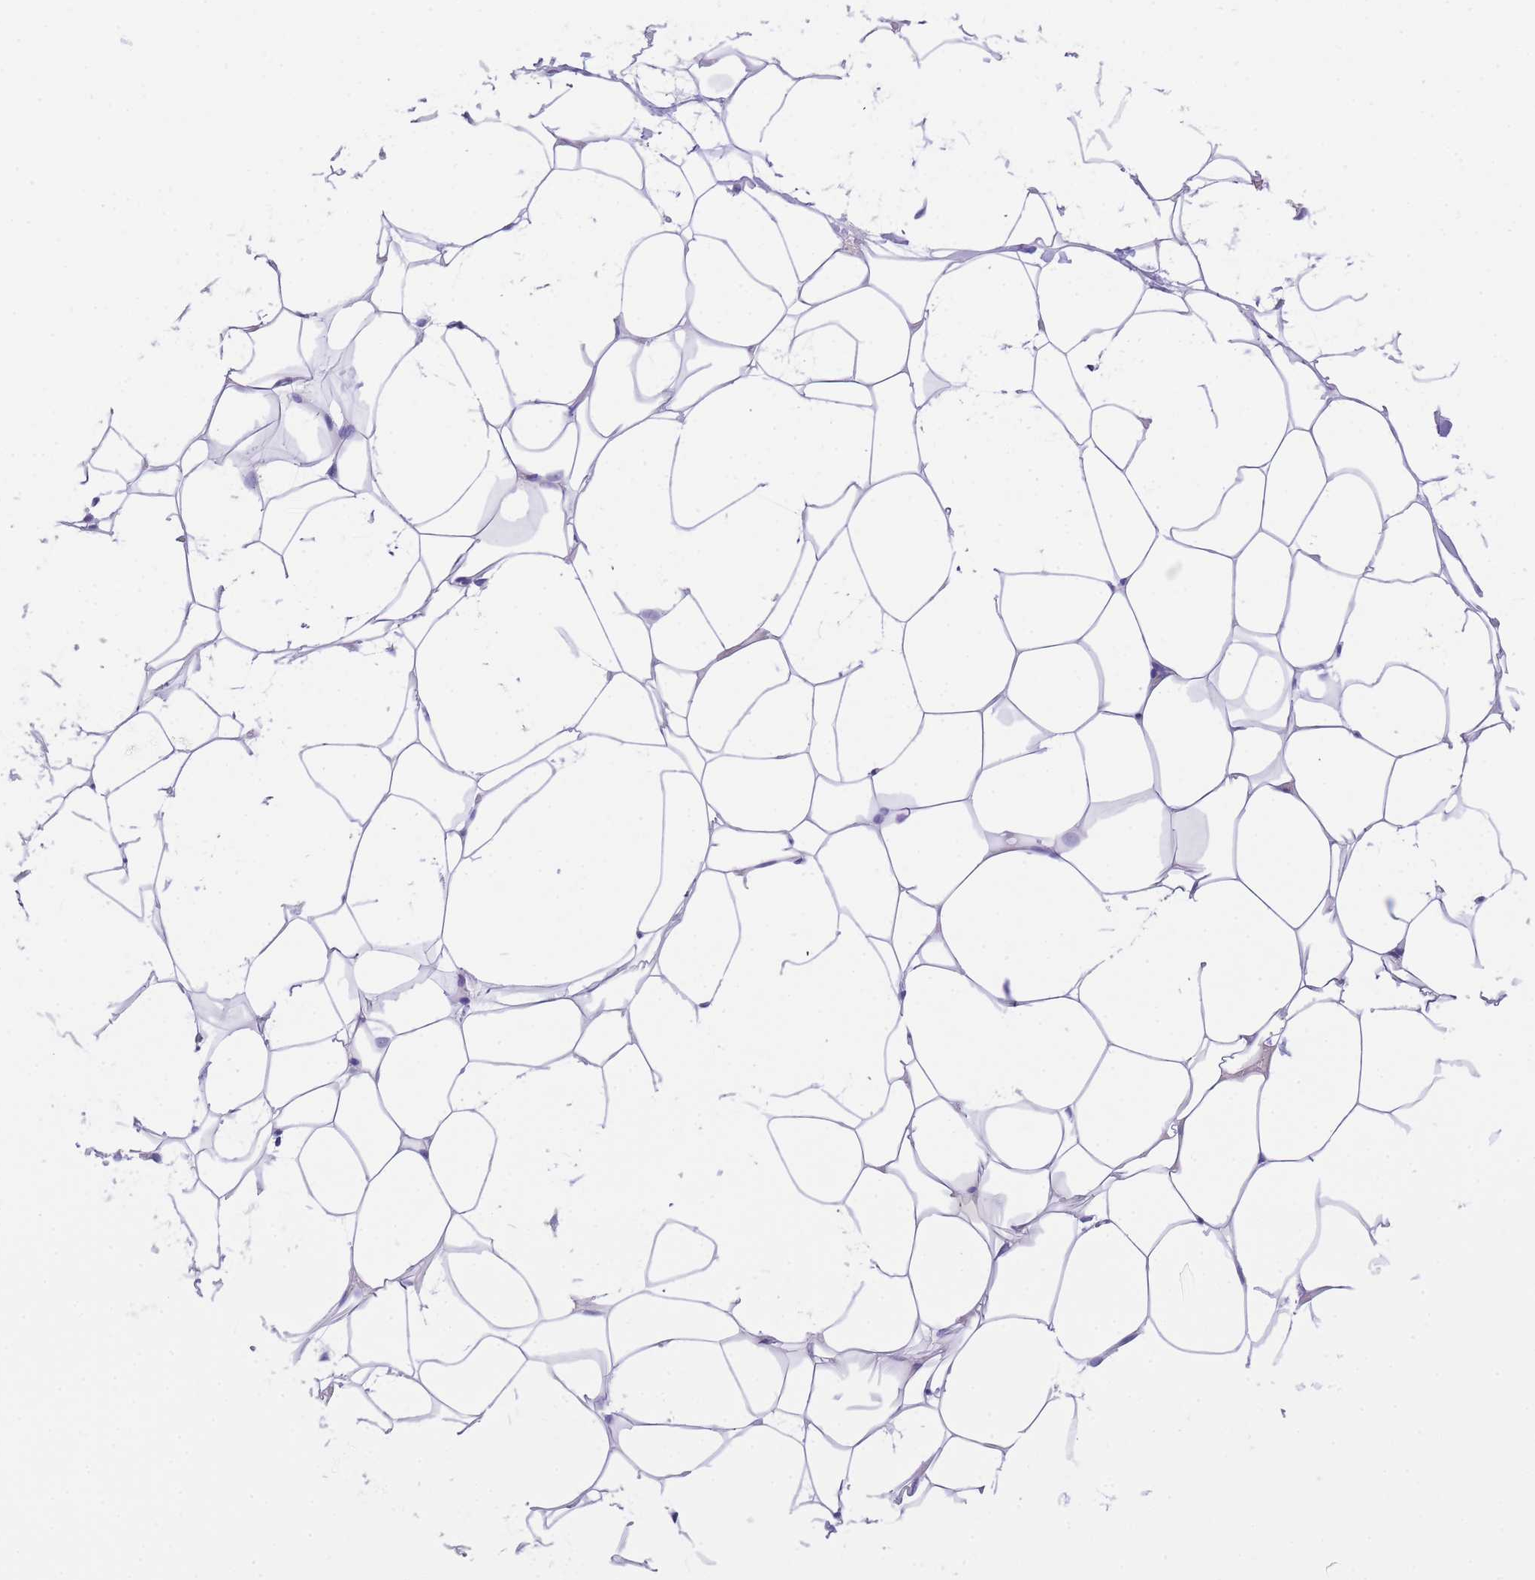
{"staining": {"intensity": "negative", "quantity": "none", "location": "none"}, "tissue": "adipose tissue", "cell_type": "Adipocytes", "image_type": "normal", "snomed": [{"axis": "morphology", "description": "Normal tissue, NOS"}, {"axis": "topography", "description": "Breast"}], "caption": "An image of human adipose tissue is negative for staining in adipocytes.", "gene": "EPN2", "patient": {"sex": "female", "age": 26}}